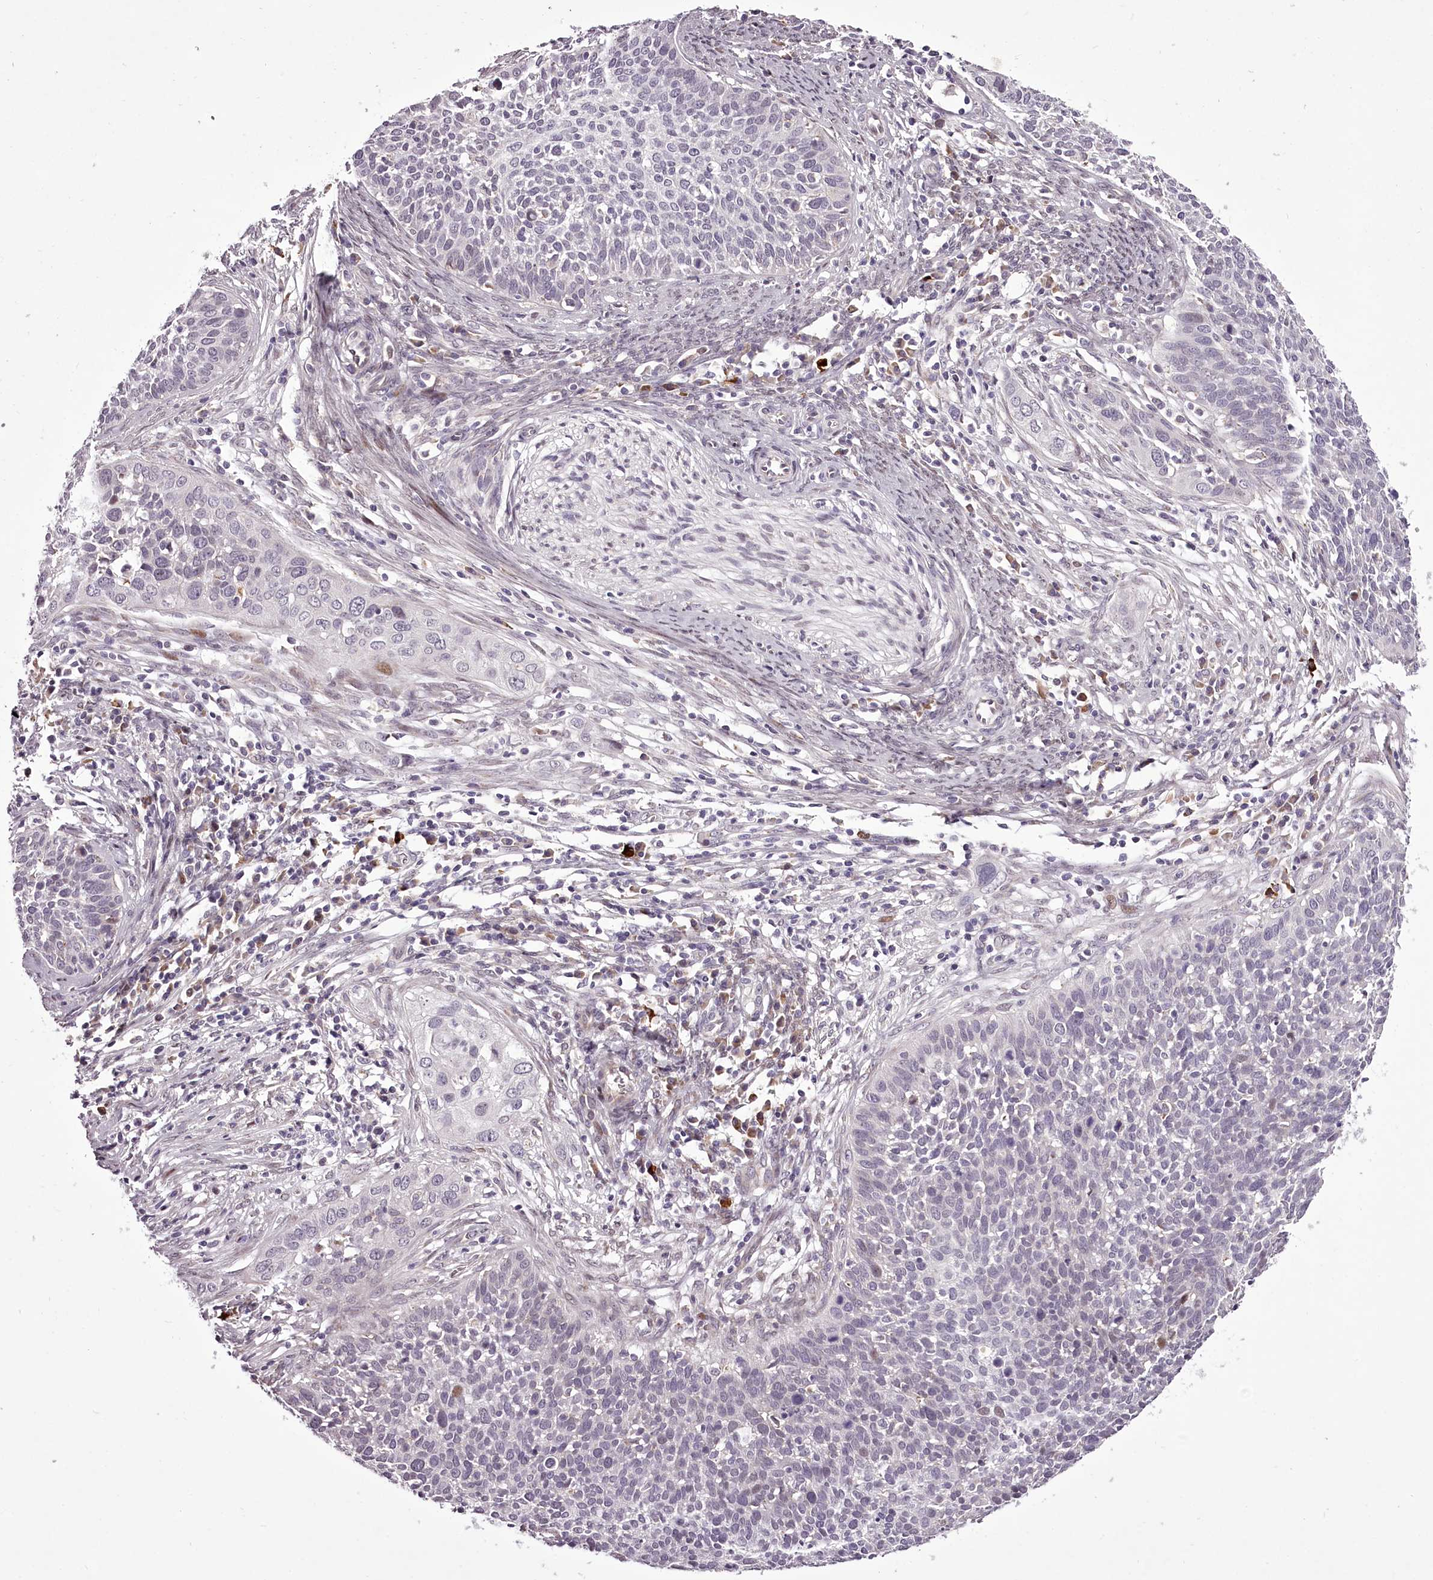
{"staining": {"intensity": "negative", "quantity": "none", "location": "none"}, "tissue": "cervical cancer", "cell_type": "Tumor cells", "image_type": "cancer", "snomed": [{"axis": "morphology", "description": "Squamous cell carcinoma, NOS"}, {"axis": "topography", "description": "Cervix"}], "caption": "Cervical cancer was stained to show a protein in brown. There is no significant expression in tumor cells. The staining was performed using DAB to visualize the protein expression in brown, while the nuclei were stained in blue with hematoxylin (Magnification: 20x).", "gene": "C1orf56", "patient": {"sex": "female", "age": 34}}